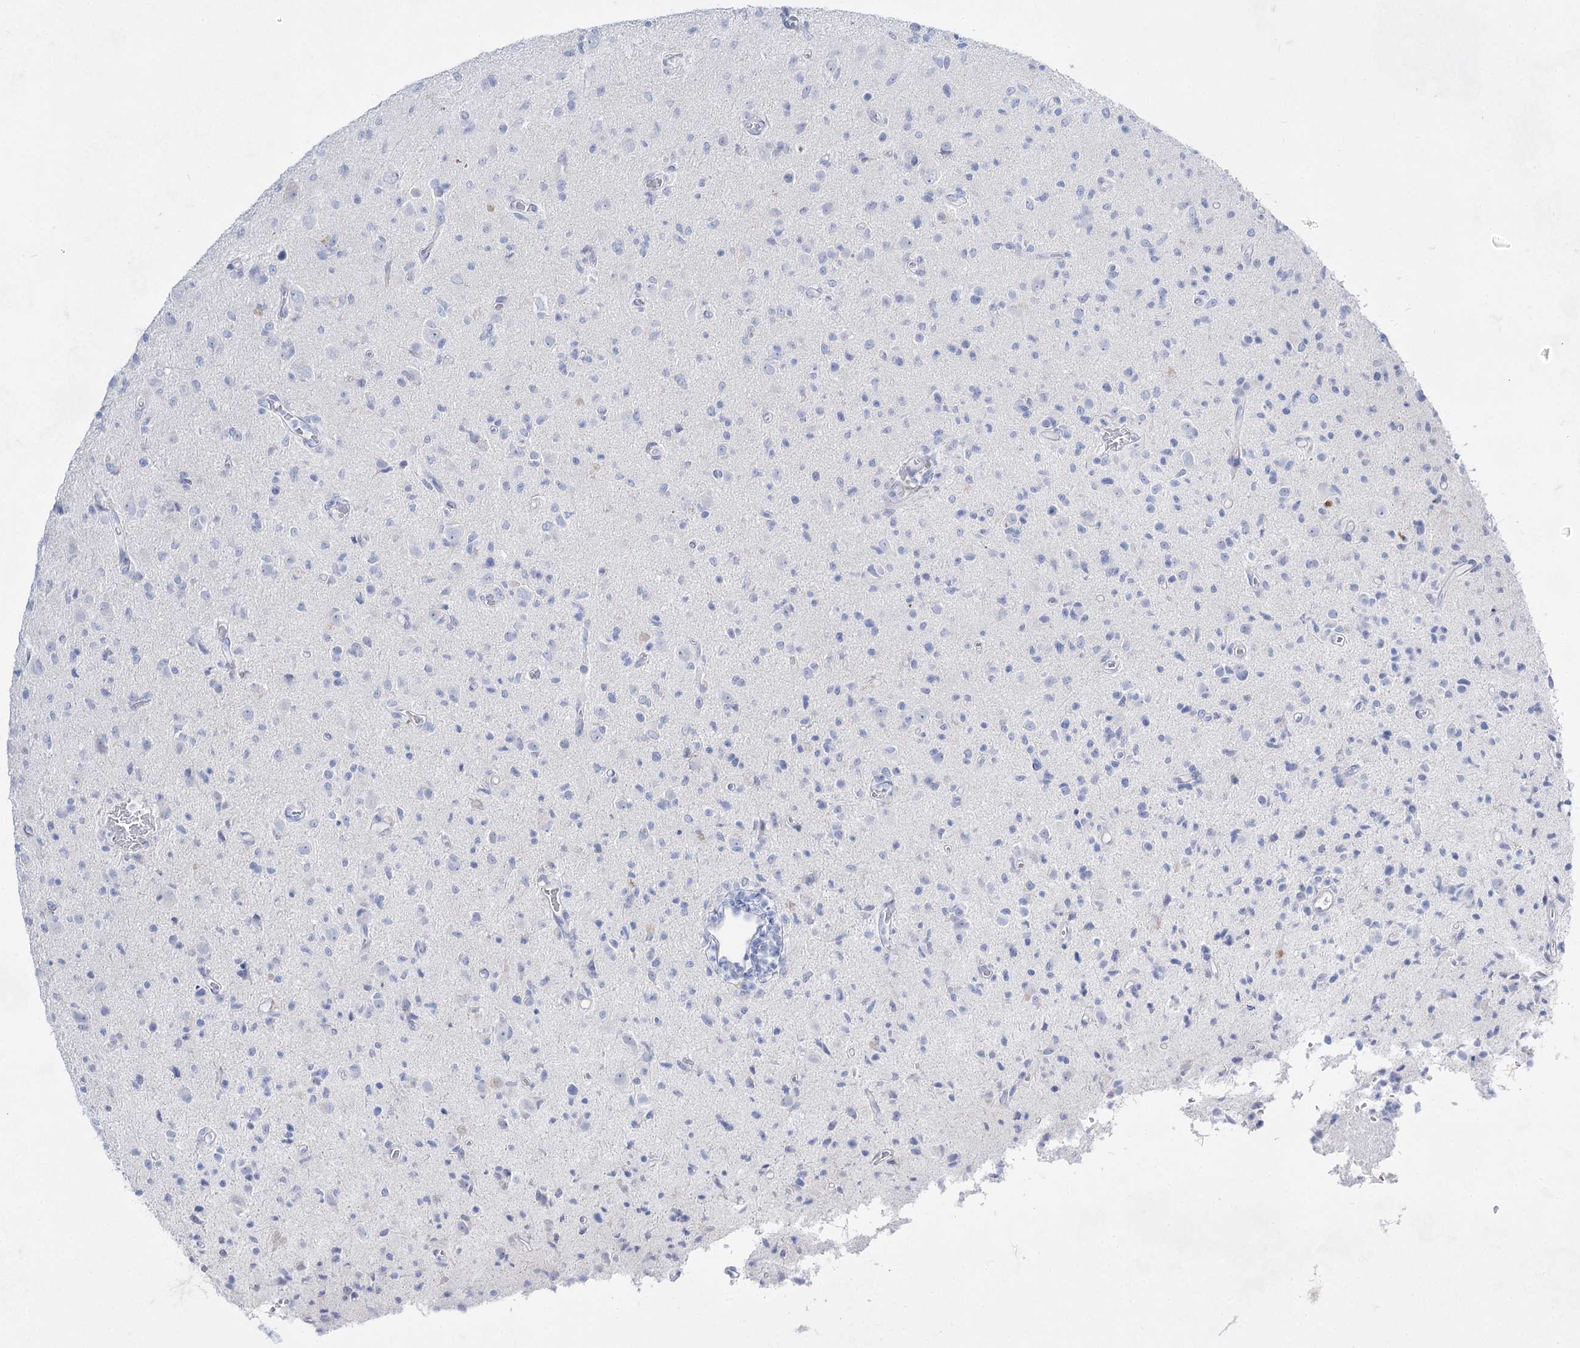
{"staining": {"intensity": "negative", "quantity": "none", "location": "none"}, "tissue": "glioma", "cell_type": "Tumor cells", "image_type": "cancer", "snomed": [{"axis": "morphology", "description": "Glioma, malignant, High grade"}, {"axis": "topography", "description": "Brain"}], "caption": "This is a micrograph of immunohistochemistry staining of high-grade glioma (malignant), which shows no expression in tumor cells.", "gene": "ACRV1", "patient": {"sex": "female", "age": 57}}